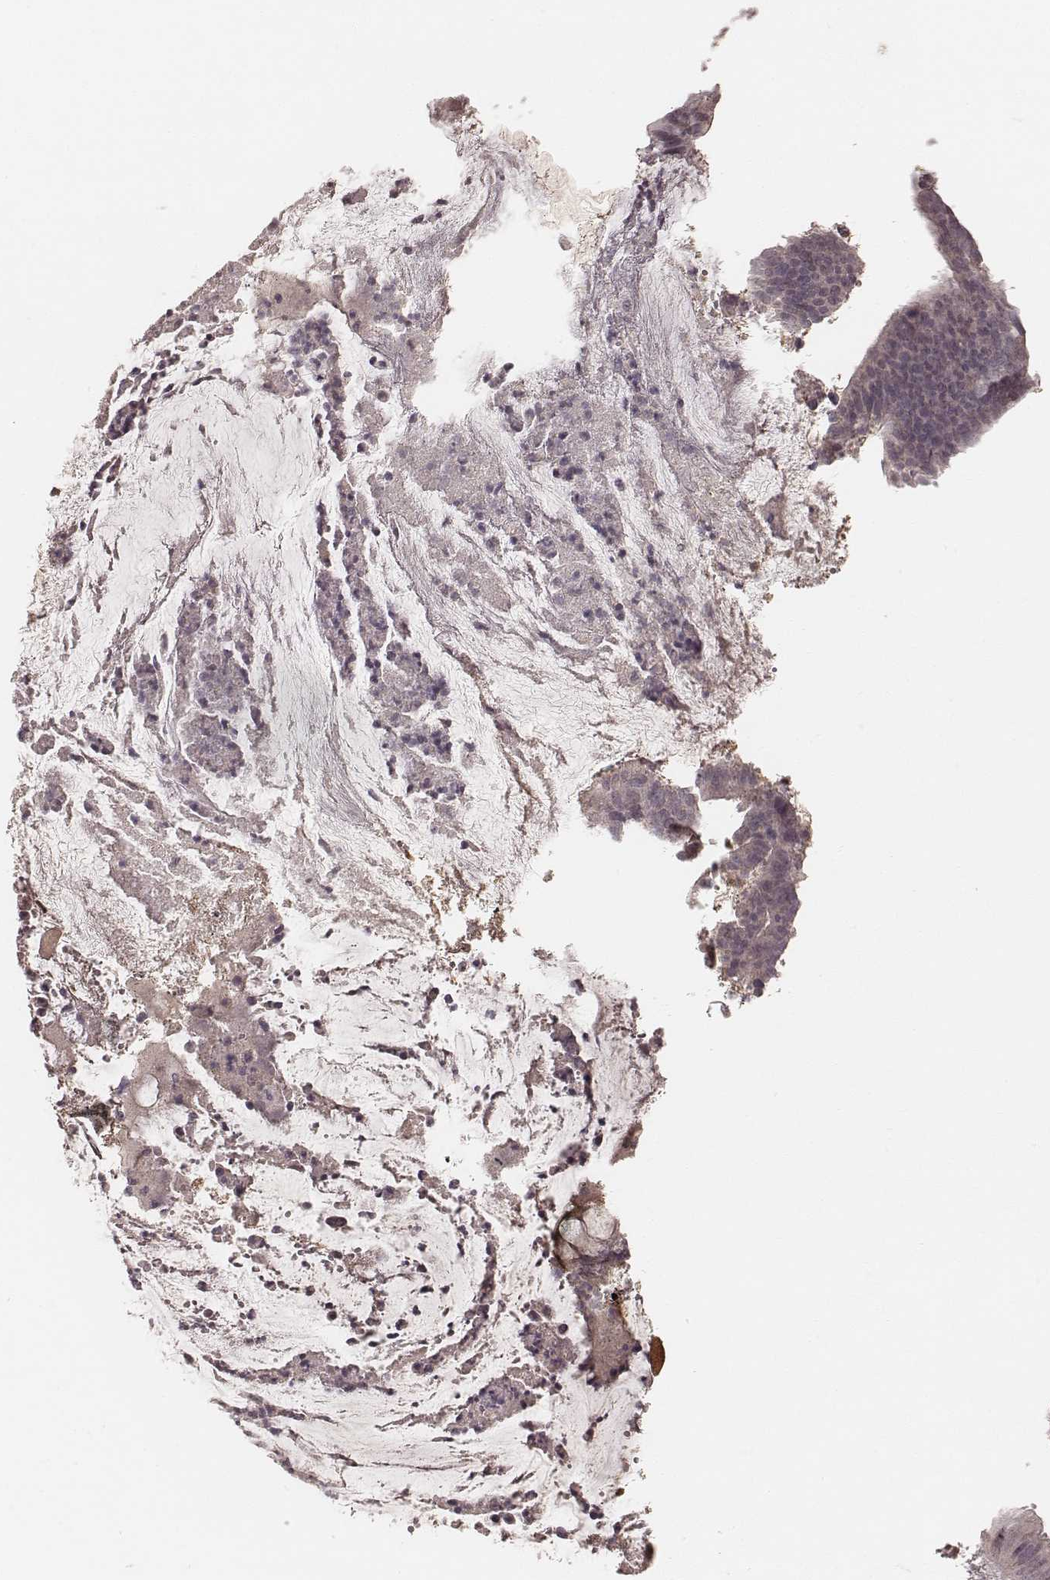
{"staining": {"intensity": "negative", "quantity": "none", "location": "none"}, "tissue": "colorectal cancer", "cell_type": "Tumor cells", "image_type": "cancer", "snomed": [{"axis": "morphology", "description": "Adenocarcinoma, NOS"}, {"axis": "topography", "description": "Colon"}], "caption": "Micrograph shows no significant protein positivity in tumor cells of colorectal cancer.", "gene": "LY6K", "patient": {"sex": "female", "age": 43}}